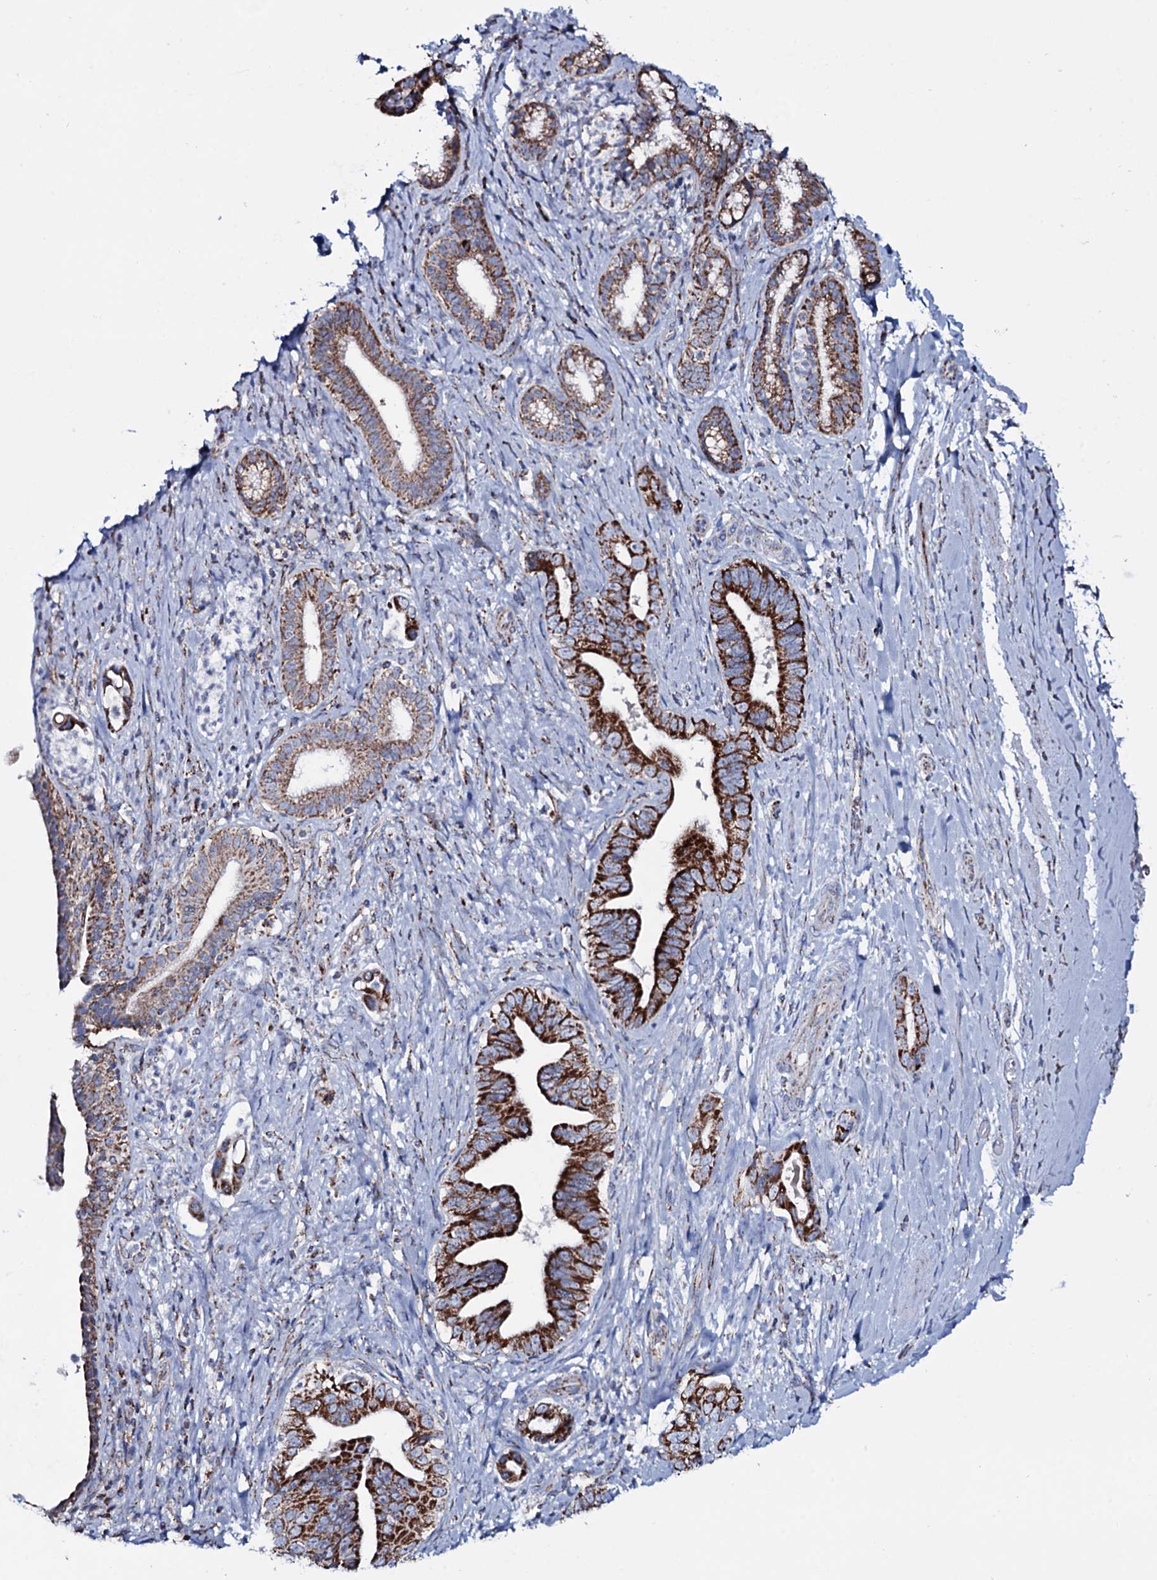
{"staining": {"intensity": "strong", "quantity": ">75%", "location": "cytoplasmic/membranous"}, "tissue": "pancreatic cancer", "cell_type": "Tumor cells", "image_type": "cancer", "snomed": [{"axis": "morphology", "description": "Adenocarcinoma, NOS"}, {"axis": "topography", "description": "Pancreas"}], "caption": "Approximately >75% of tumor cells in human pancreatic cancer exhibit strong cytoplasmic/membranous protein staining as visualized by brown immunohistochemical staining.", "gene": "MRPS35", "patient": {"sex": "female", "age": 55}}